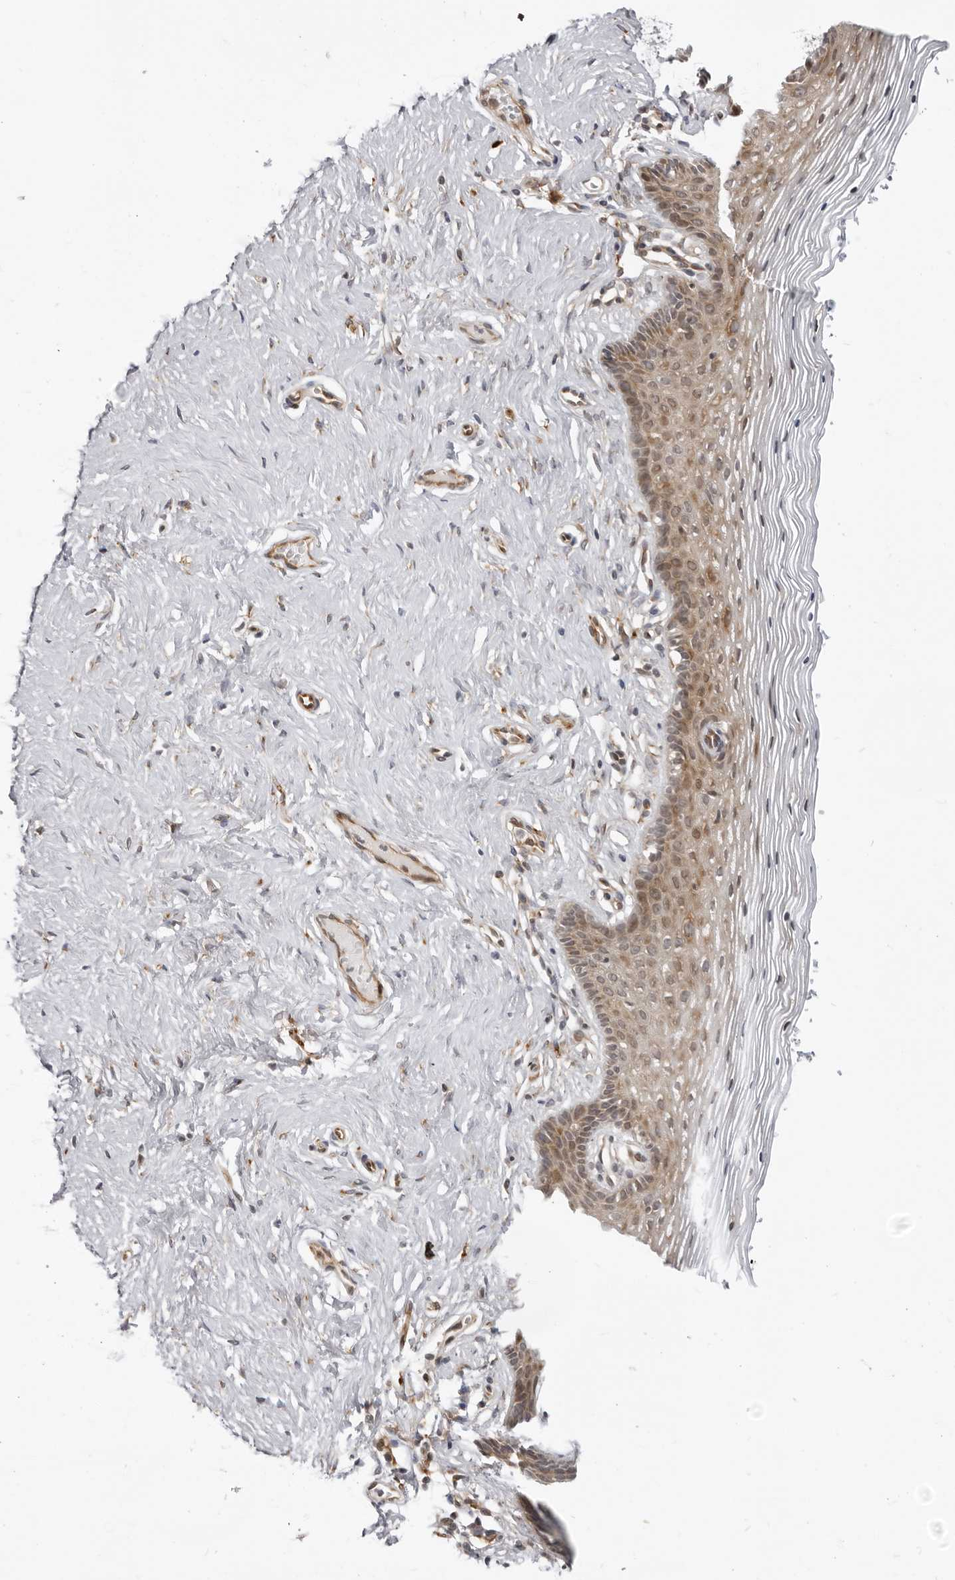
{"staining": {"intensity": "moderate", "quantity": ">75%", "location": "cytoplasmic/membranous"}, "tissue": "vagina", "cell_type": "Squamous epithelial cells", "image_type": "normal", "snomed": [{"axis": "morphology", "description": "Normal tissue, NOS"}, {"axis": "topography", "description": "Vagina"}], "caption": "Immunohistochemical staining of benign vagina shows moderate cytoplasmic/membranous protein positivity in approximately >75% of squamous epithelial cells. The staining is performed using DAB brown chromogen to label protein expression. The nuclei are counter-stained blue using hematoxylin.", "gene": "SRGAP2", "patient": {"sex": "female", "age": 32}}